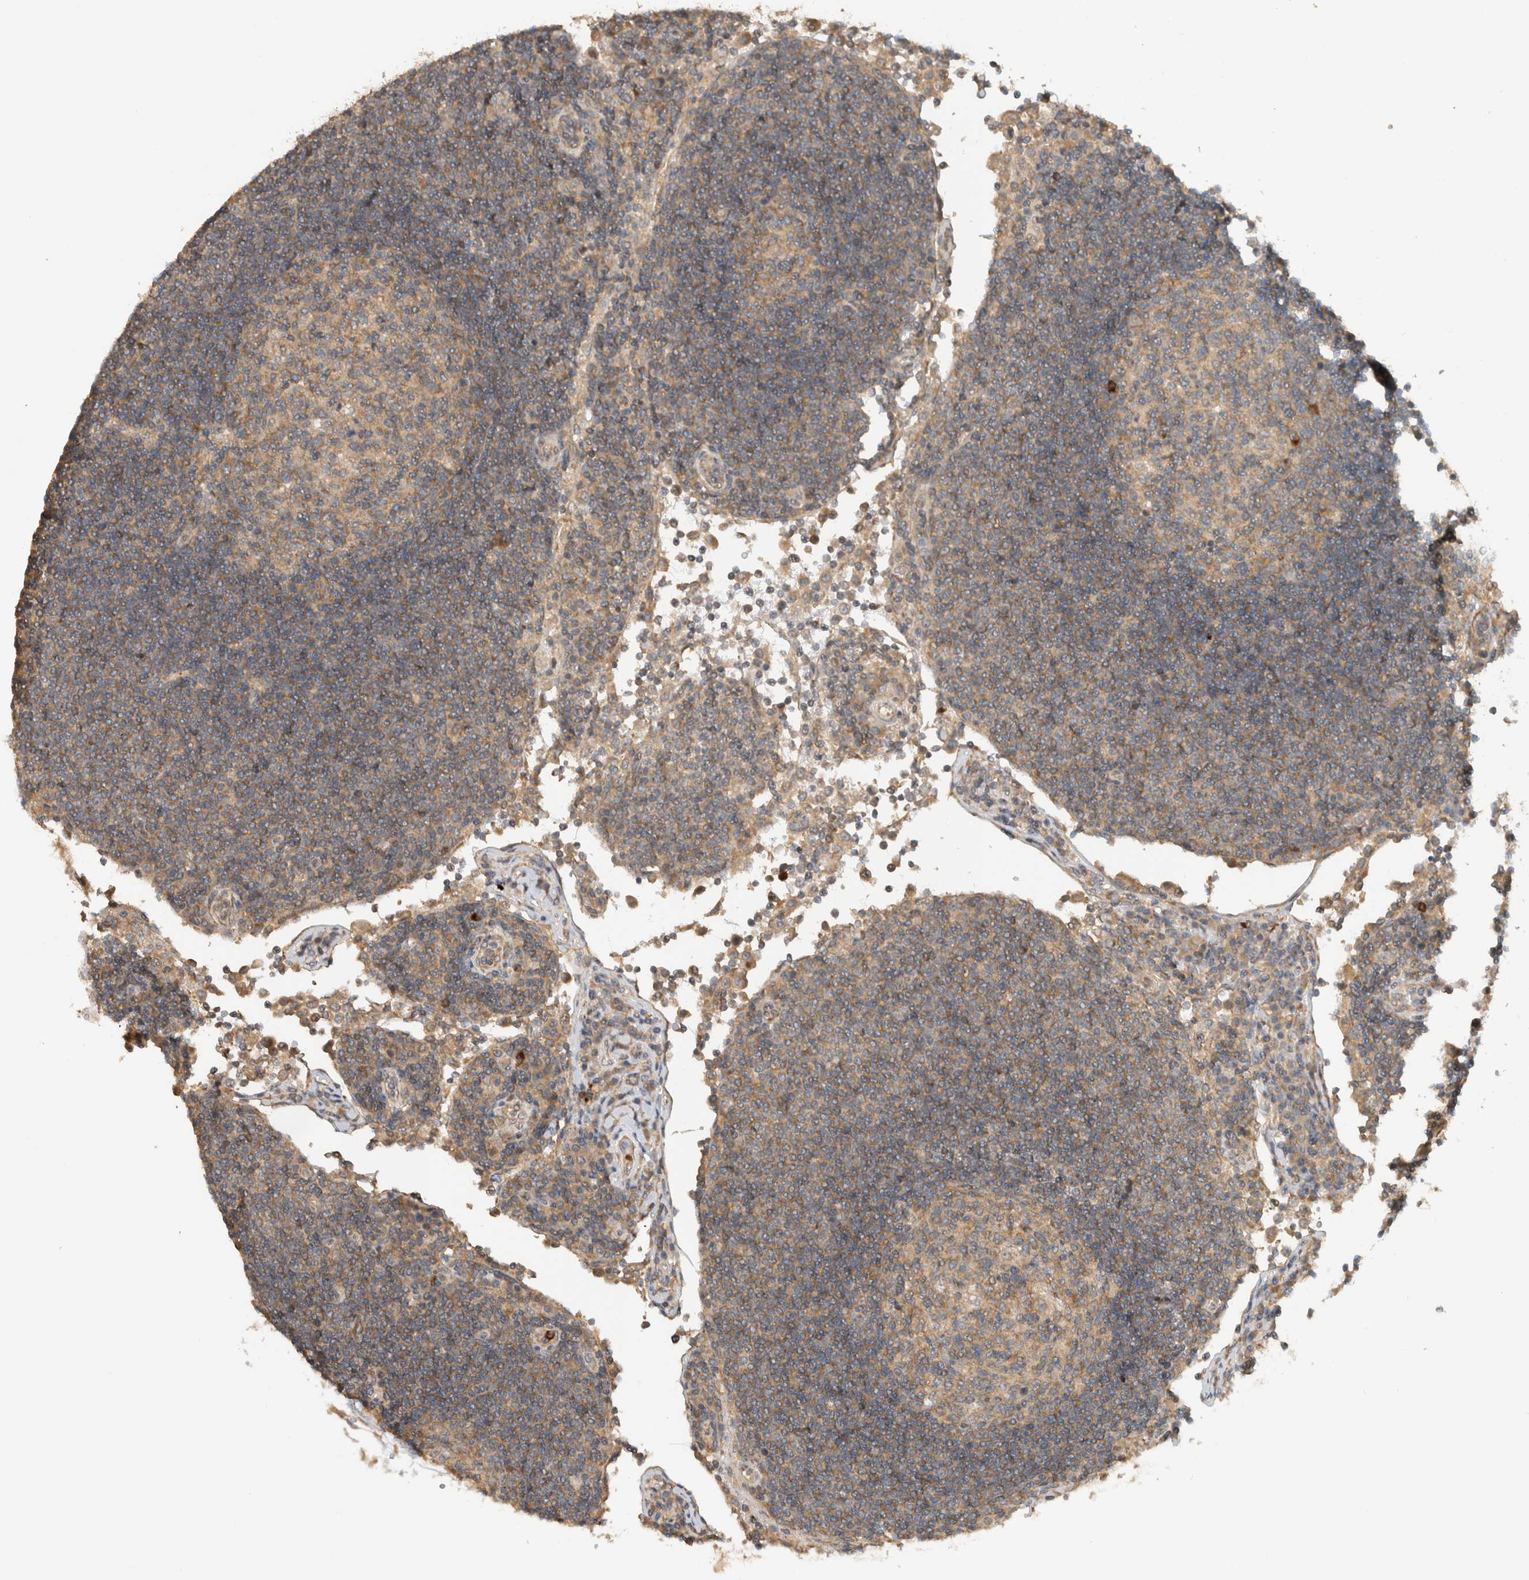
{"staining": {"intensity": "weak", "quantity": "25%-75%", "location": "cytoplasmic/membranous"}, "tissue": "lymph node", "cell_type": "Germinal center cells", "image_type": "normal", "snomed": [{"axis": "morphology", "description": "Normal tissue, NOS"}, {"axis": "topography", "description": "Lymph node"}], "caption": "Lymph node stained with a brown dye reveals weak cytoplasmic/membranous positive expression in about 25%-75% of germinal center cells.", "gene": "PUM1", "patient": {"sex": "female", "age": 53}}